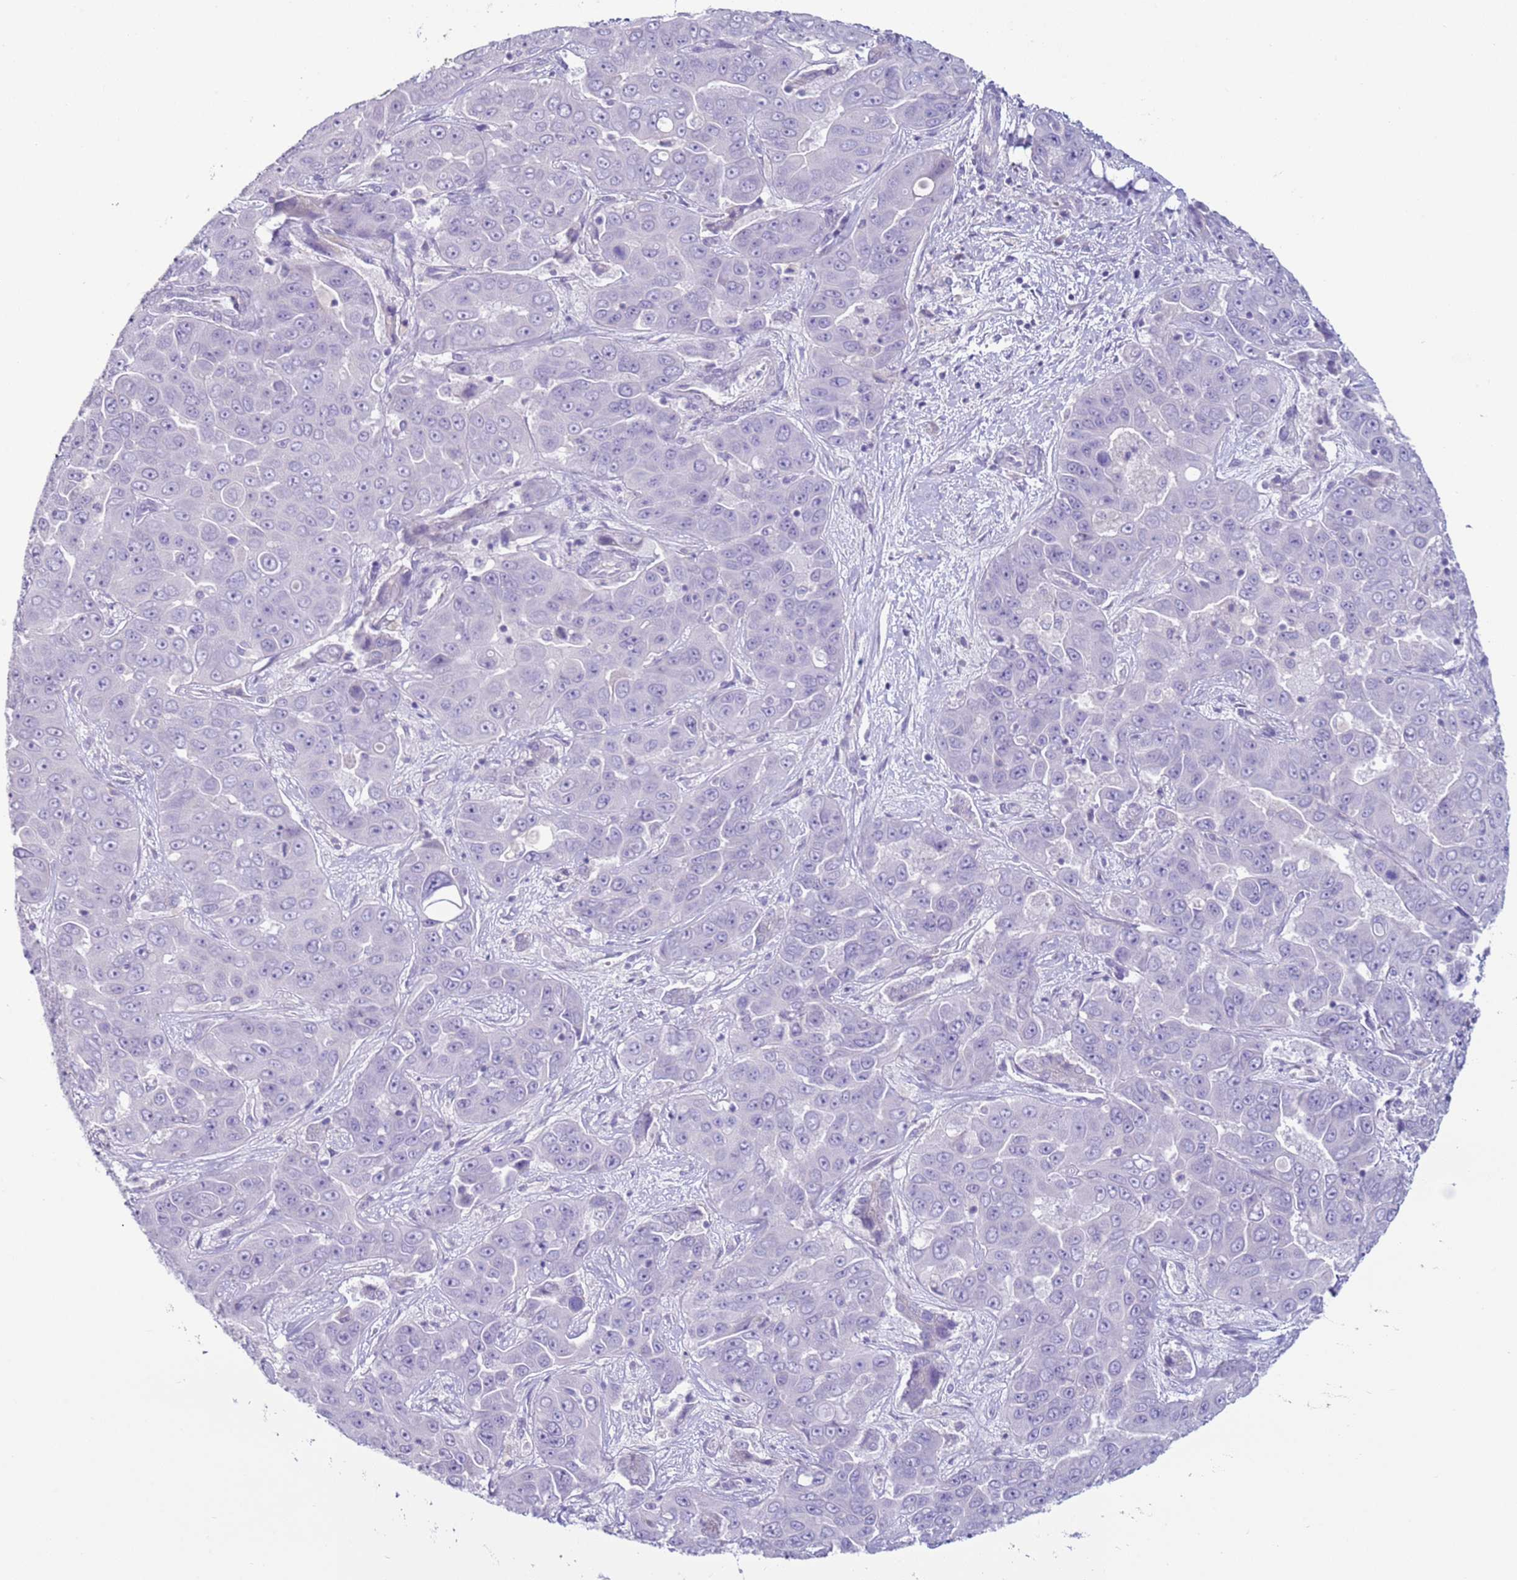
{"staining": {"intensity": "negative", "quantity": "none", "location": "none"}, "tissue": "liver cancer", "cell_type": "Tumor cells", "image_type": "cancer", "snomed": [{"axis": "morphology", "description": "Cholangiocarcinoma"}, {"axis": "topography", "description": "Liver"}], "caption": "The IHC image has no significant expression in tumor cells of liver cancer tissue.", "gene": "NPAP1", "patient": {"sex": "female", "age": 52}}